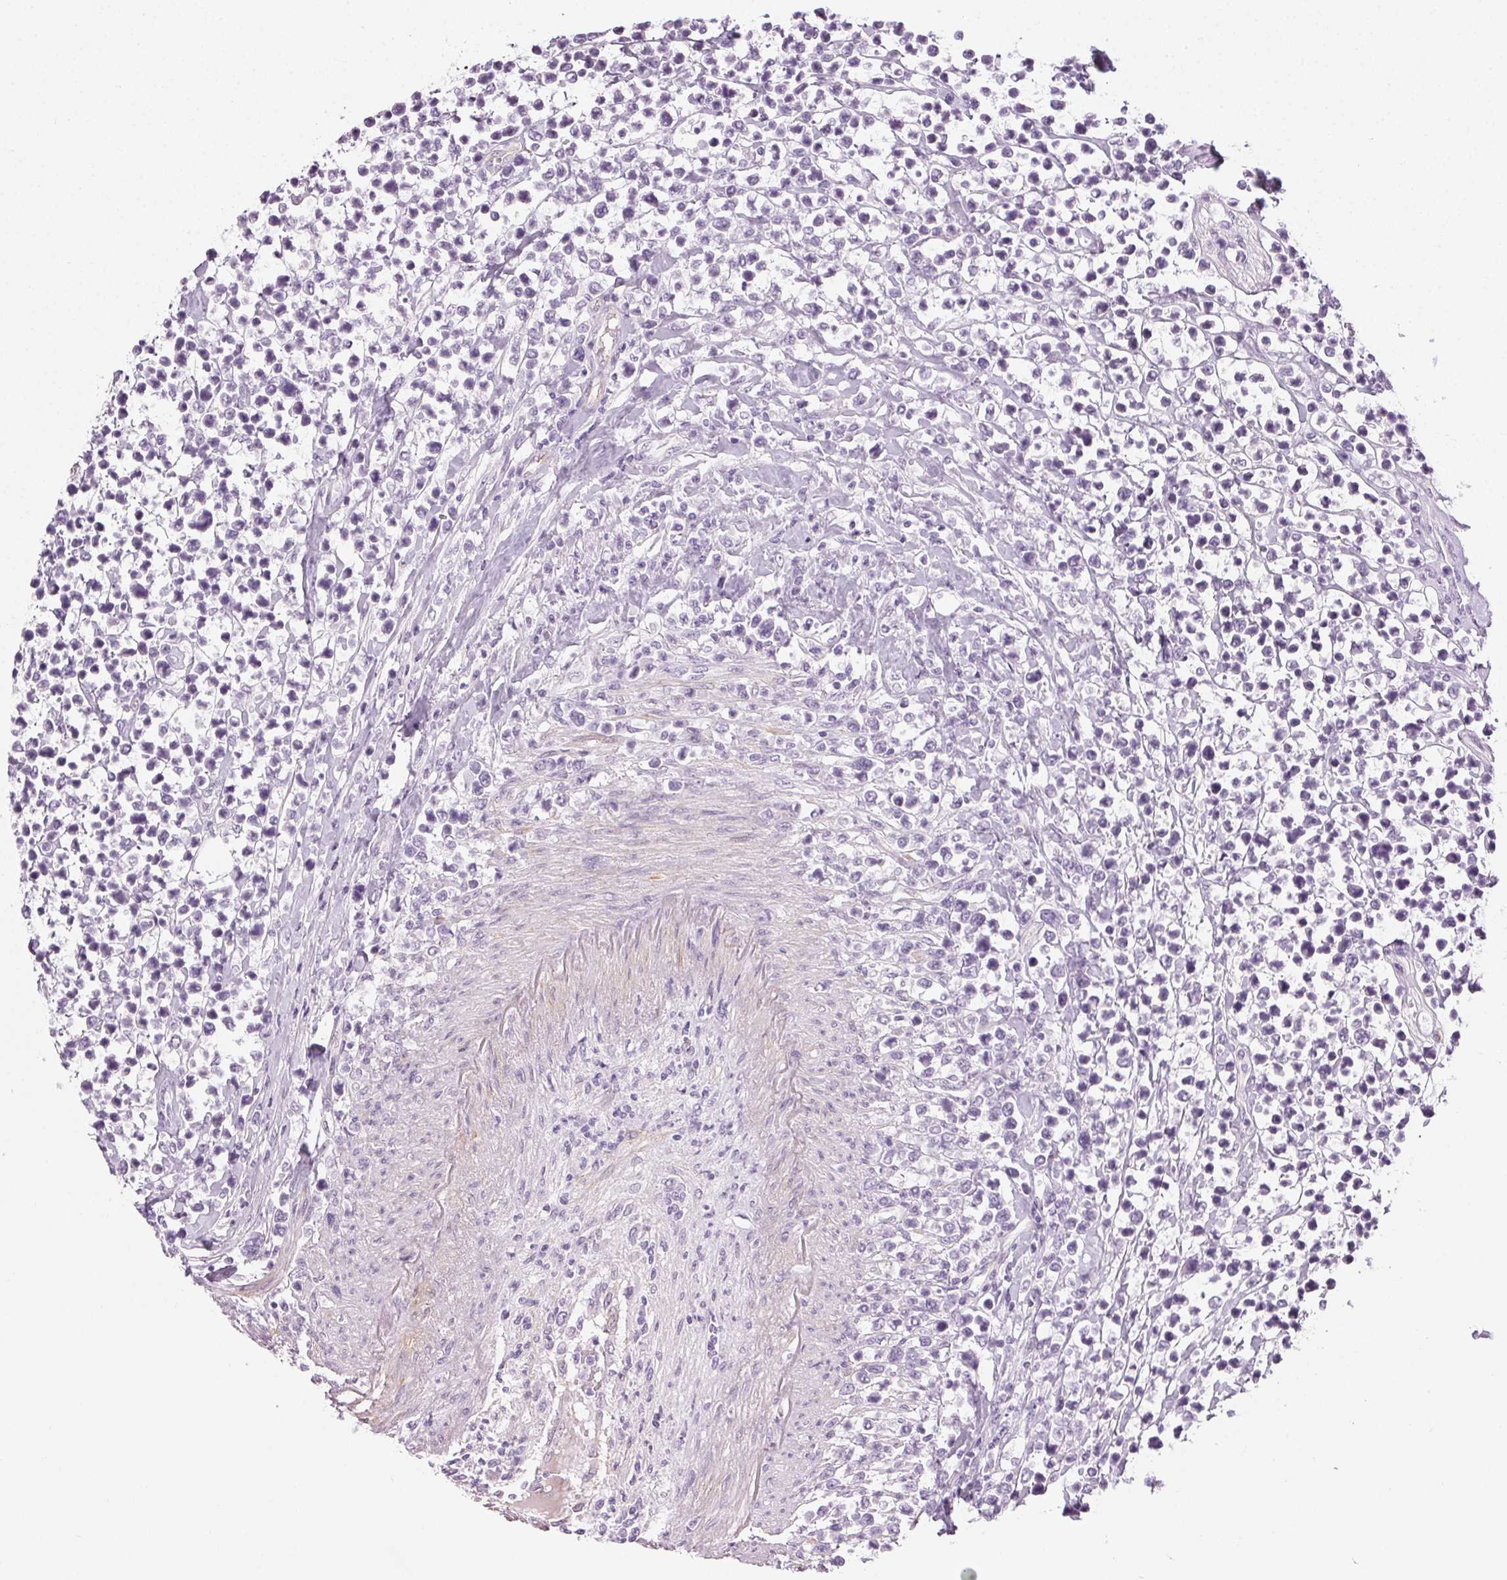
{"staining": {"intensity": "negative", "quantity": "none", "location": "none"}, "tissue": "lymphoma", "cell_type": "Tumor cells", "image_type": "cancer", "snomed": [{"axis": "morphology", "description": "Malignant lymphoma, non-Hodgkin's type, High grade"}, {"axis": "topography", "description": "Soft tissue"}], "caption": "Immunohistochemistry (IHC) image of neoplastic tissue: human malignant lymphoma, non-Hodgkin's type (high-grade) stained with DAB displays no significant protein staining in tumor cells.", "gene": "AIF1L", "patient": {"sex": "female", "age": 56}}